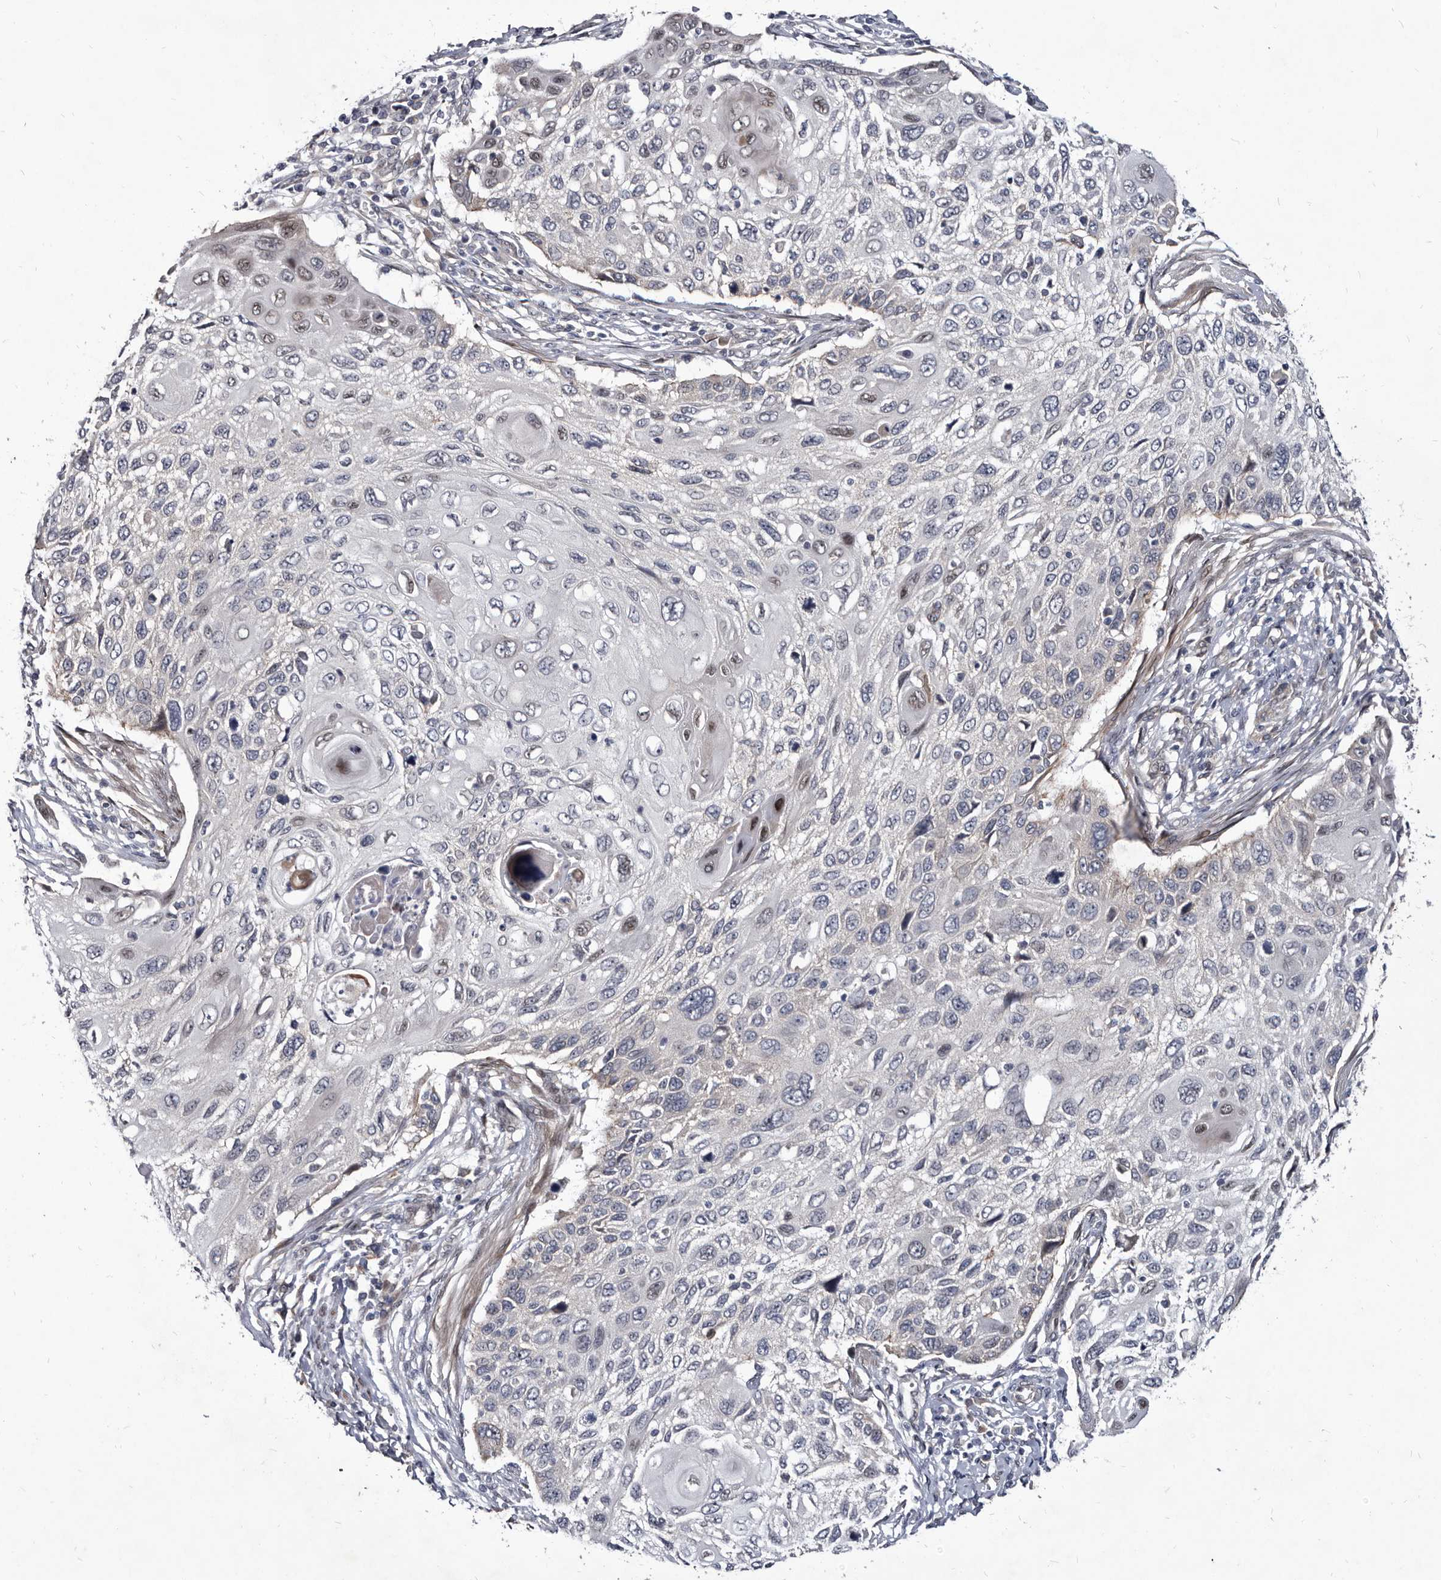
{"staining": {"intensity": "negative", "quantity": "none", "location": "none"}, "tissue": "cervical cancer", "cell_type": "Tumor cells", "image_type": "cancer", "snomed": [{"axis": "morphology", "description": "Squamous cell carcinoma, NOS"}, {"axis": "topography", "description": "Cervix"}], "caption": "This is an IHC micrograph of human cervical cancer (squamous cell carcinoma). There is no positivity in tumor cells.", "gene": "PROM1", "patient": {"sex": "female", "age": 70}}